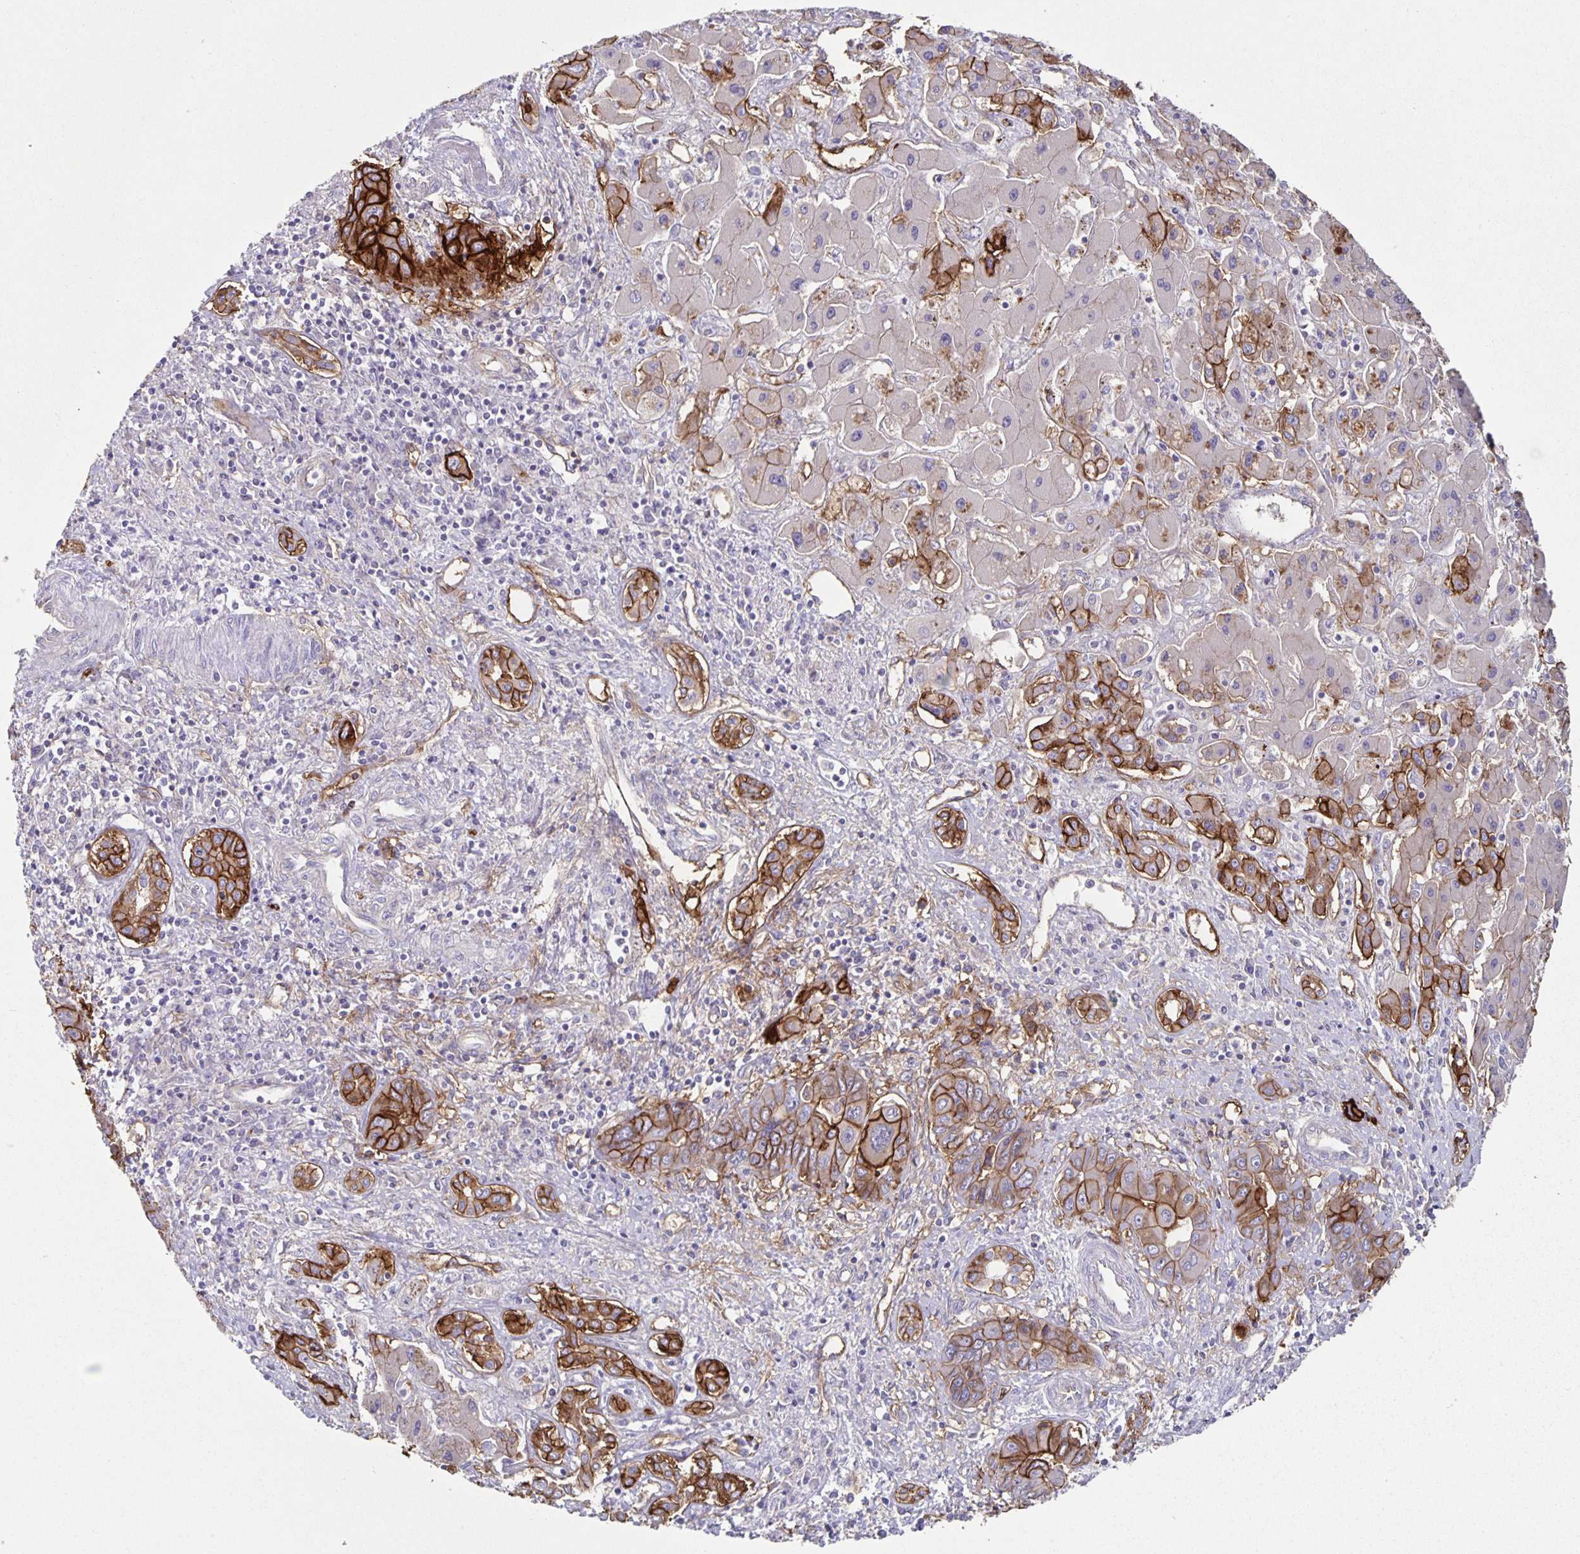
{"staining": {"intensity": "strong", "quantity": ">75%", "location": "cytoplasmic/membranous"}, "tissue": "liver cancer", "cell_type": "Tumor cells", "image_type": "cancer", "snomed": [{"axis": "morphology", "description": "Cholangiocarcinoma"}, {"axis": "topography", "description": "Liver"}], "caption": "Liver cholangiocarcinoma was stained to show a protein in brown. There is high levels of strong cytoplasmic/membranous staining in about >75% of tumor cells.", "gene": "ITGA2", "patient": {"sex": "male", "age": 67}}